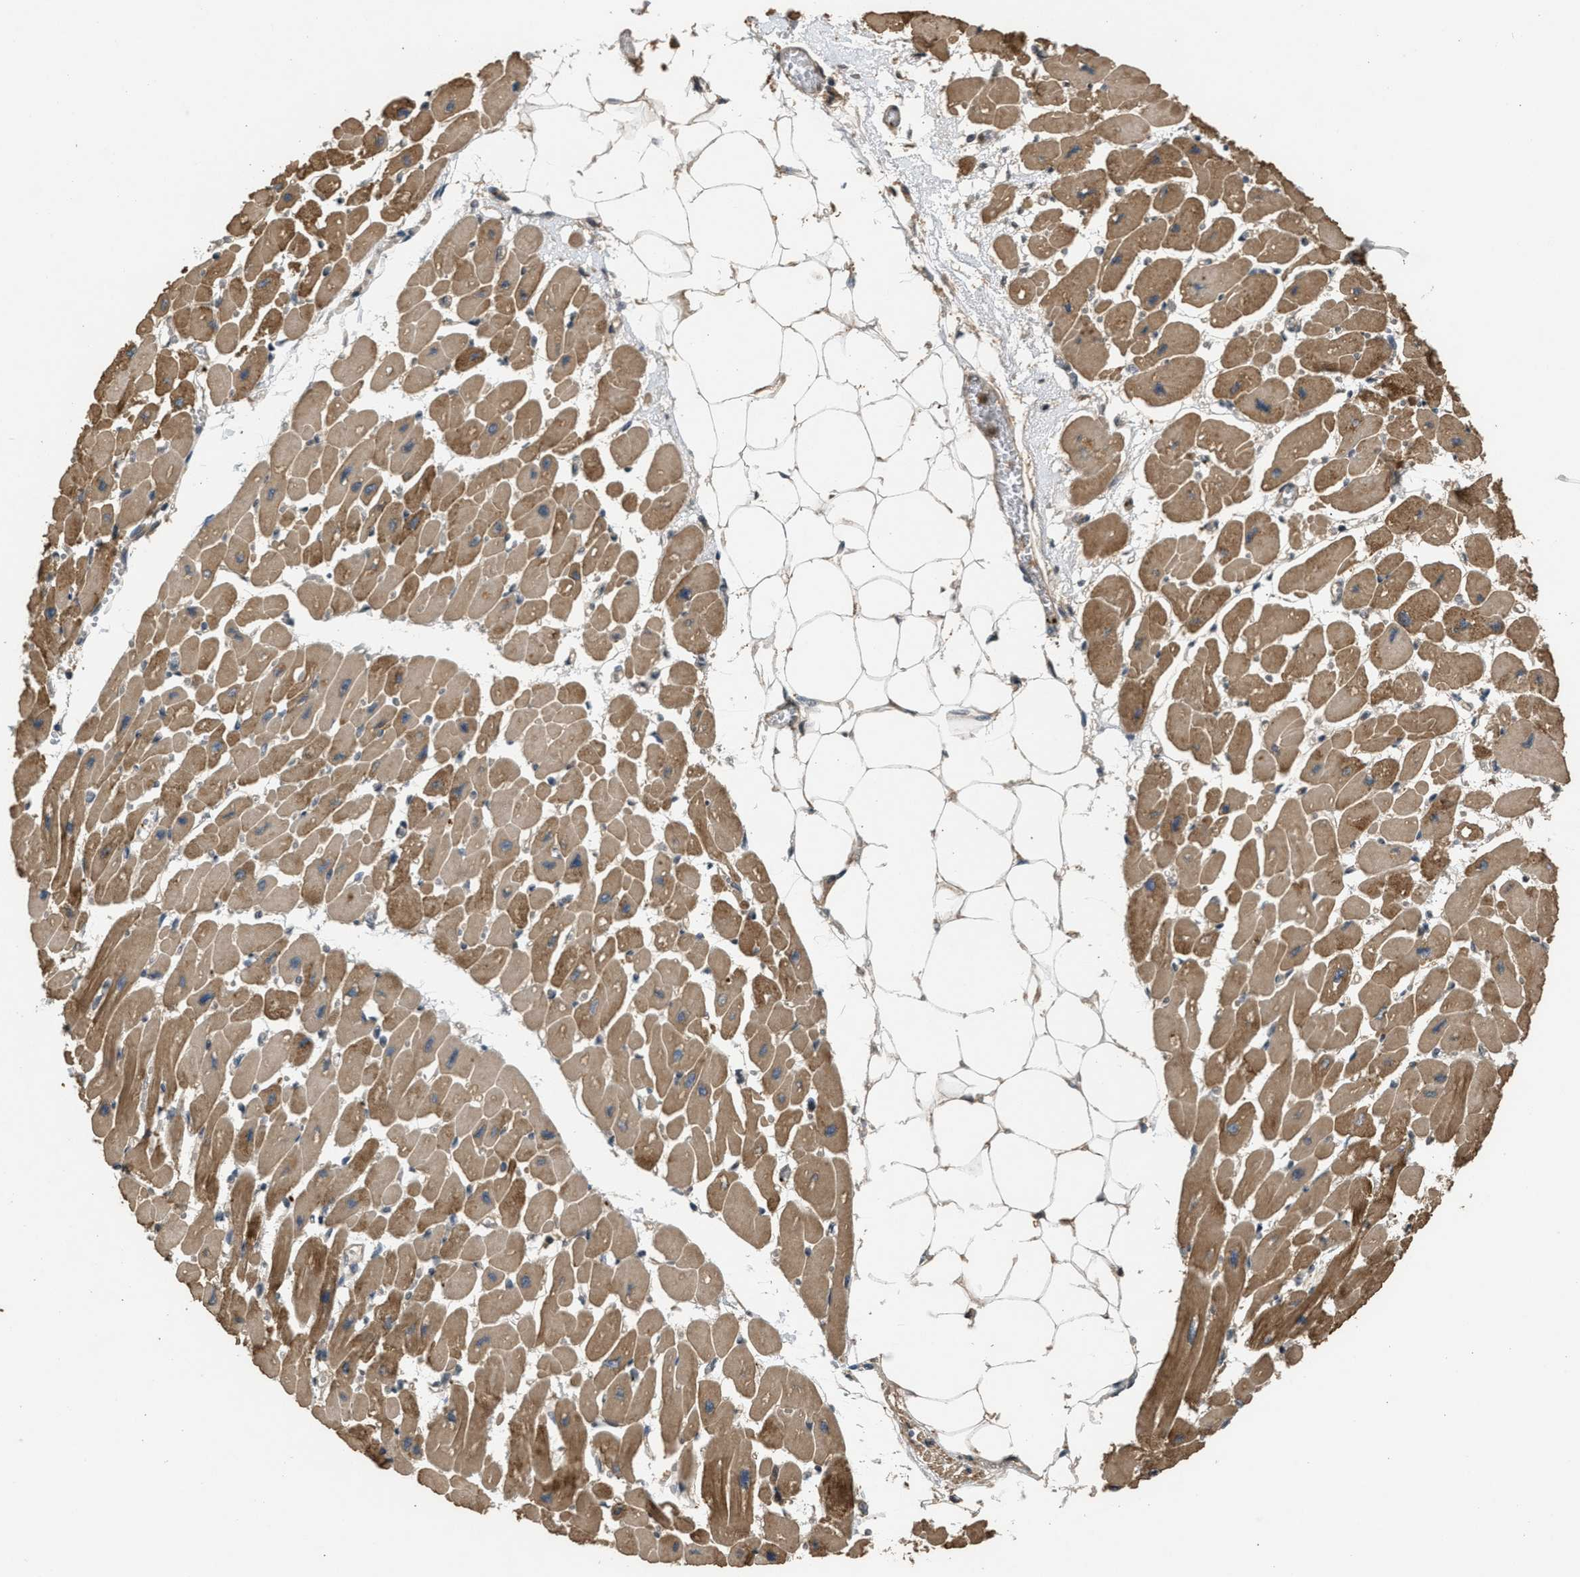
{"staining": {"intensity": "moderate", "quantity": ">75%", "location": "cytoplasmic/membranous"}, "tissue": "heart muscle", "cell_type": "Cardiomyocytes", "image_type": "normal", "snomed": [{"axis": "morphology", "description": "Normal tissue, NOS"}, {"axis": "topography", "description": "Heart"}], "caption": "Immunohistochemical staining of unremarkable heart muscle reveals >75% levels of moderate cytoplasmic/membranous protein expression in approximately >75% of cardiomyocytes.", "gene": "ARHGDIA", "patient": {"sex": "female", "age": 54}}